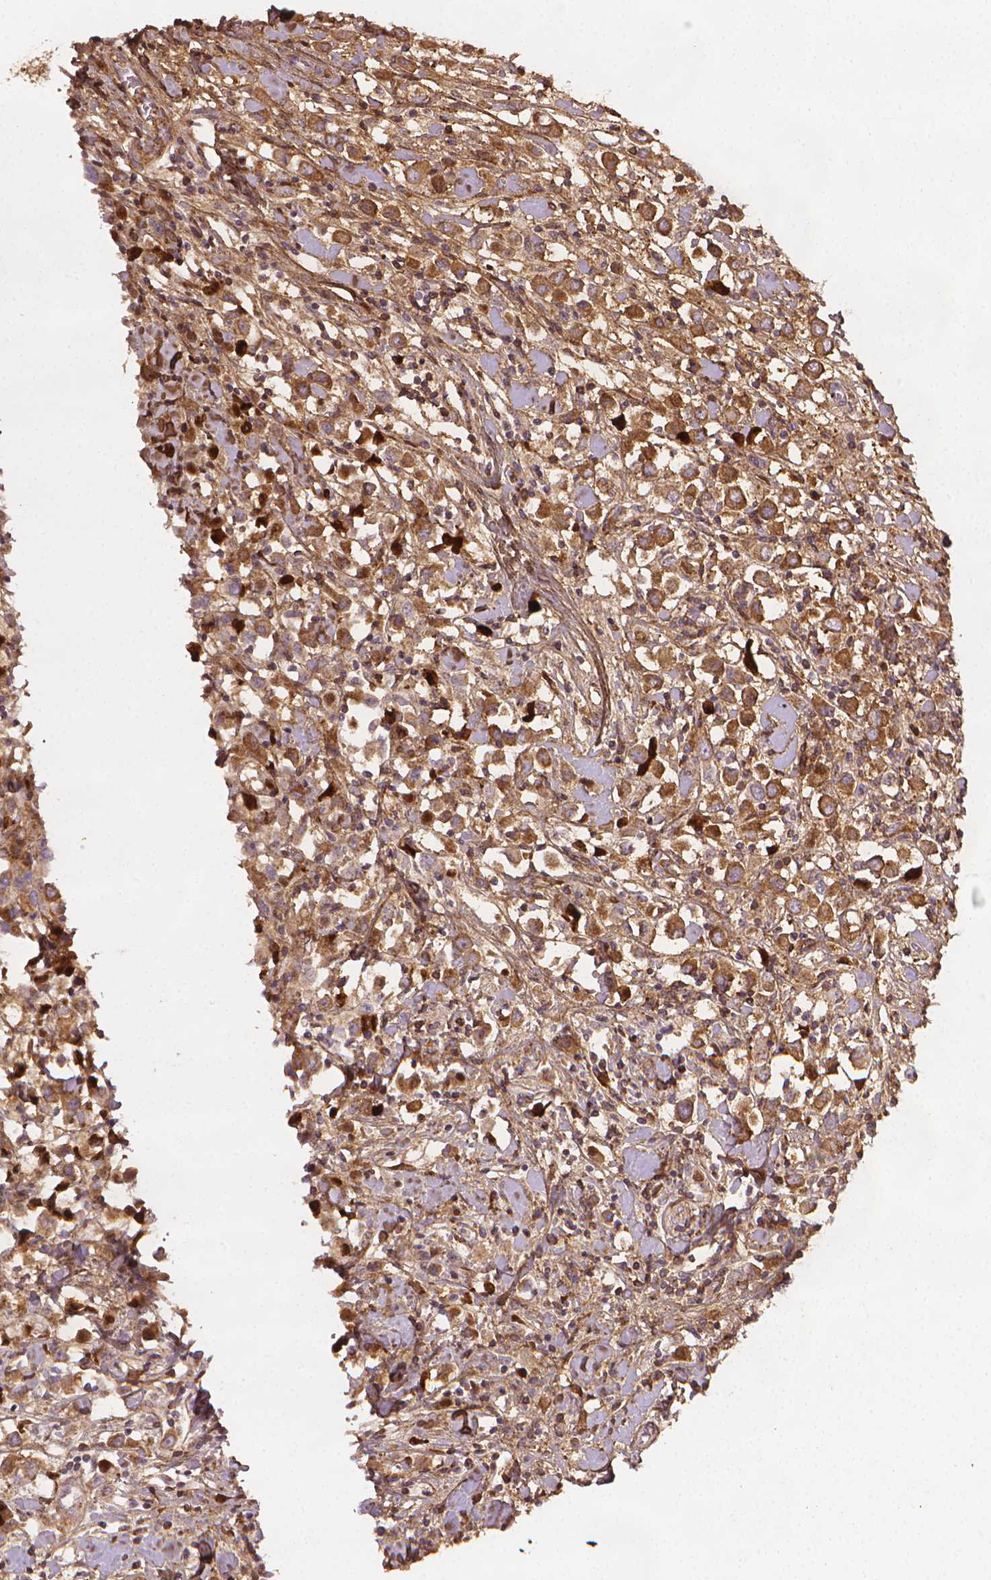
{"staining": {"intensity": "moderate", "quantity": ">75%", "location": "cytoplasmic/membranous"}, "tissue": "breast cancer", "cell_type": "Tumor cells", "image_type": "cancer", "snomed": [{"axis": "morphology", "description": "Duct carcinoma"}, {"axis": "topography", "description": "Breast"}], "caption": "The photomicrograph shows a brown stain indicating the presence of a protein in the cytoplasmic/membranous of tumor cells in intraductal carcinoma (breast).", "gene": "DCN", "patient": {"sex": "female", "age": 61}}